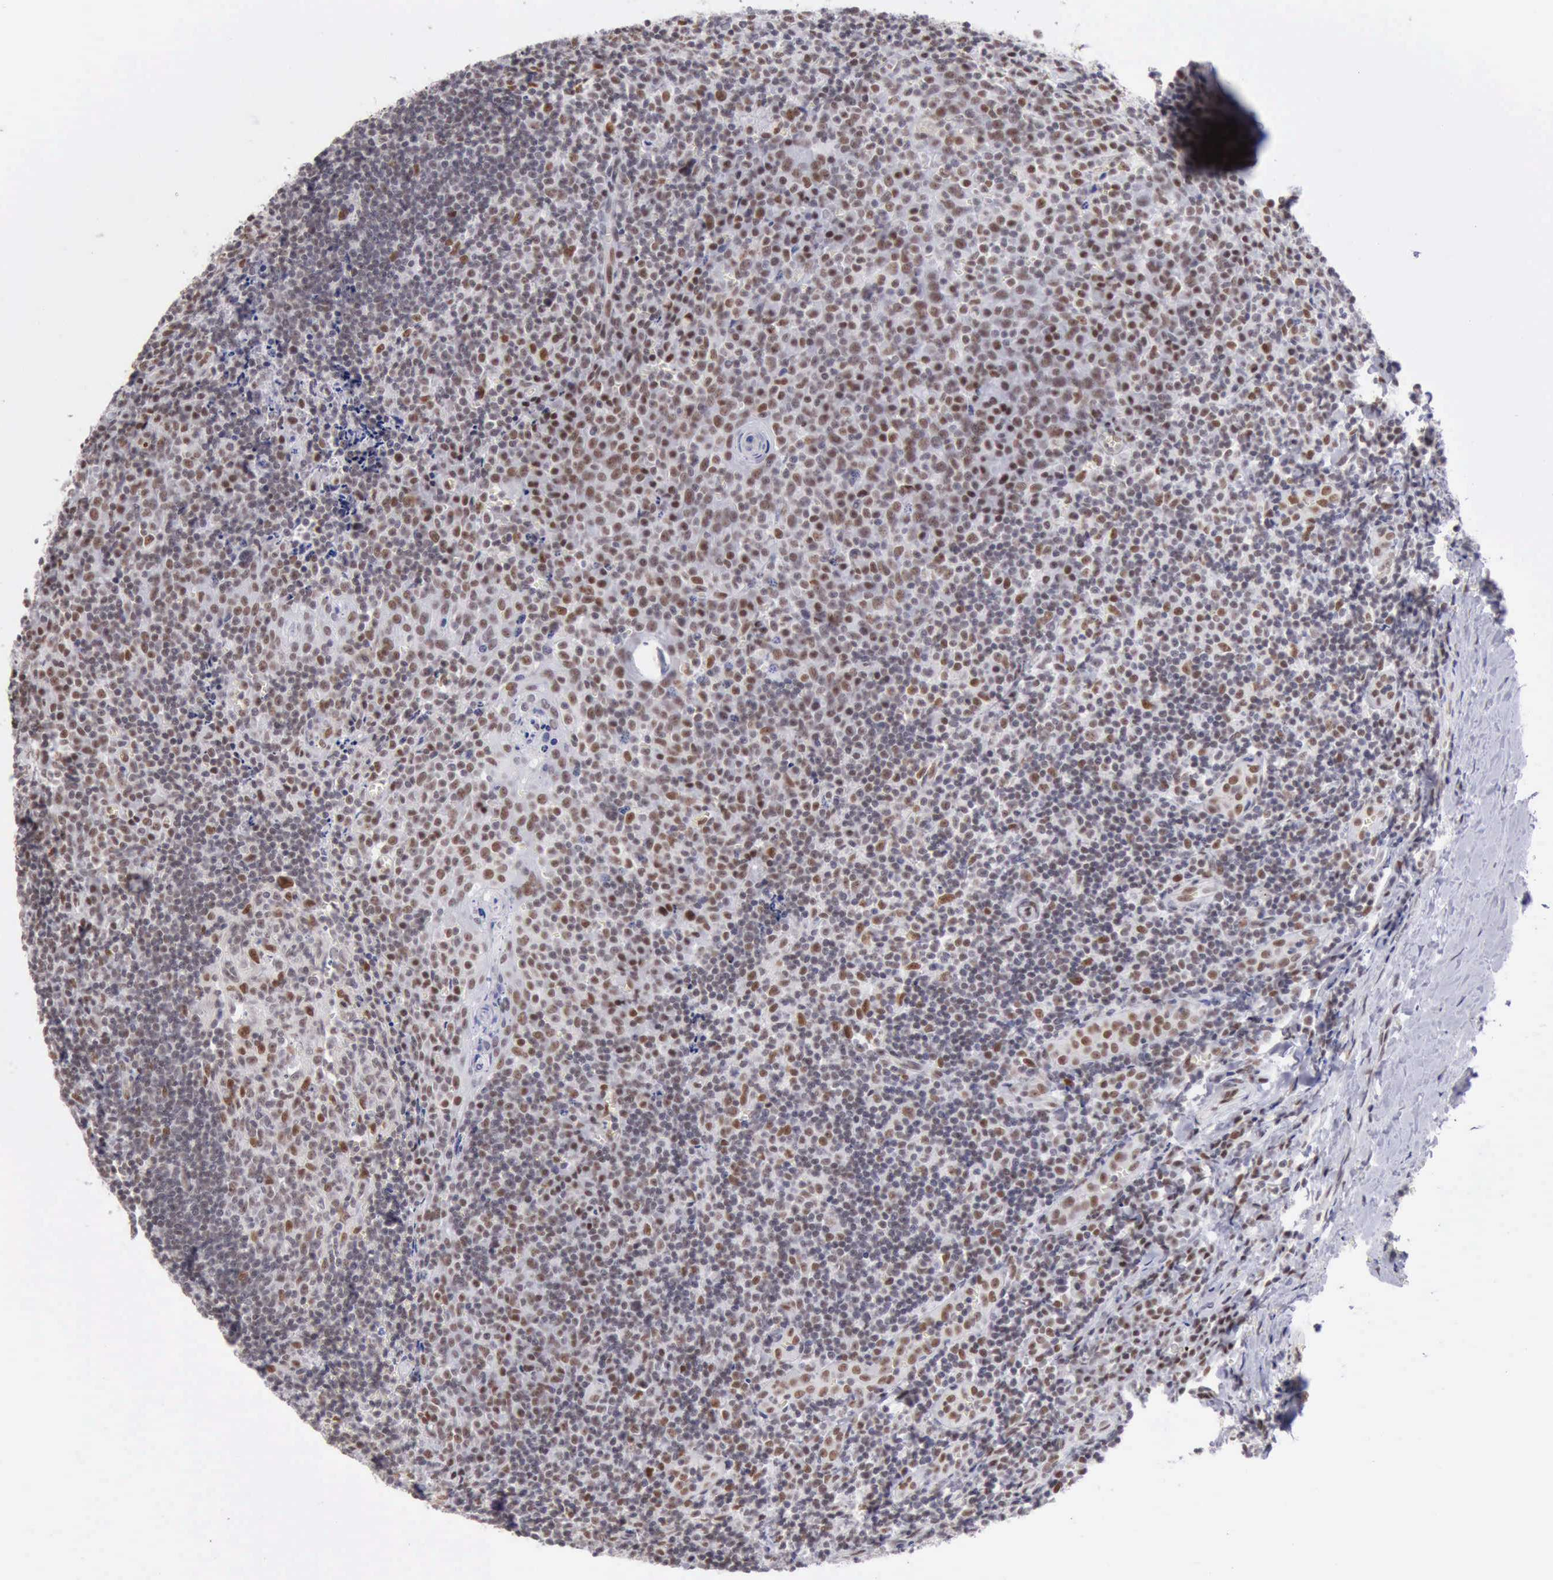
{"staining": {"intensity": "moderate", "quantity": "<25%", "location": "nuclear"}, "tissue": "tonsil", "cell_type": "Germinal center cells", "image_type": "normal", "snomed": [{"axis": "morphology", "description": "Normal tissue, NOS"}, {"axis": "topography", "description": "Tonsil"}], "caption": "About <25% of germinal center cells in unremarkable human tonsil display moderate nuclear protein expression as visualized by brown immunohistochemical staining.", "gene": "ERCC4", "patient": {"sex": "male", "age": 20}}